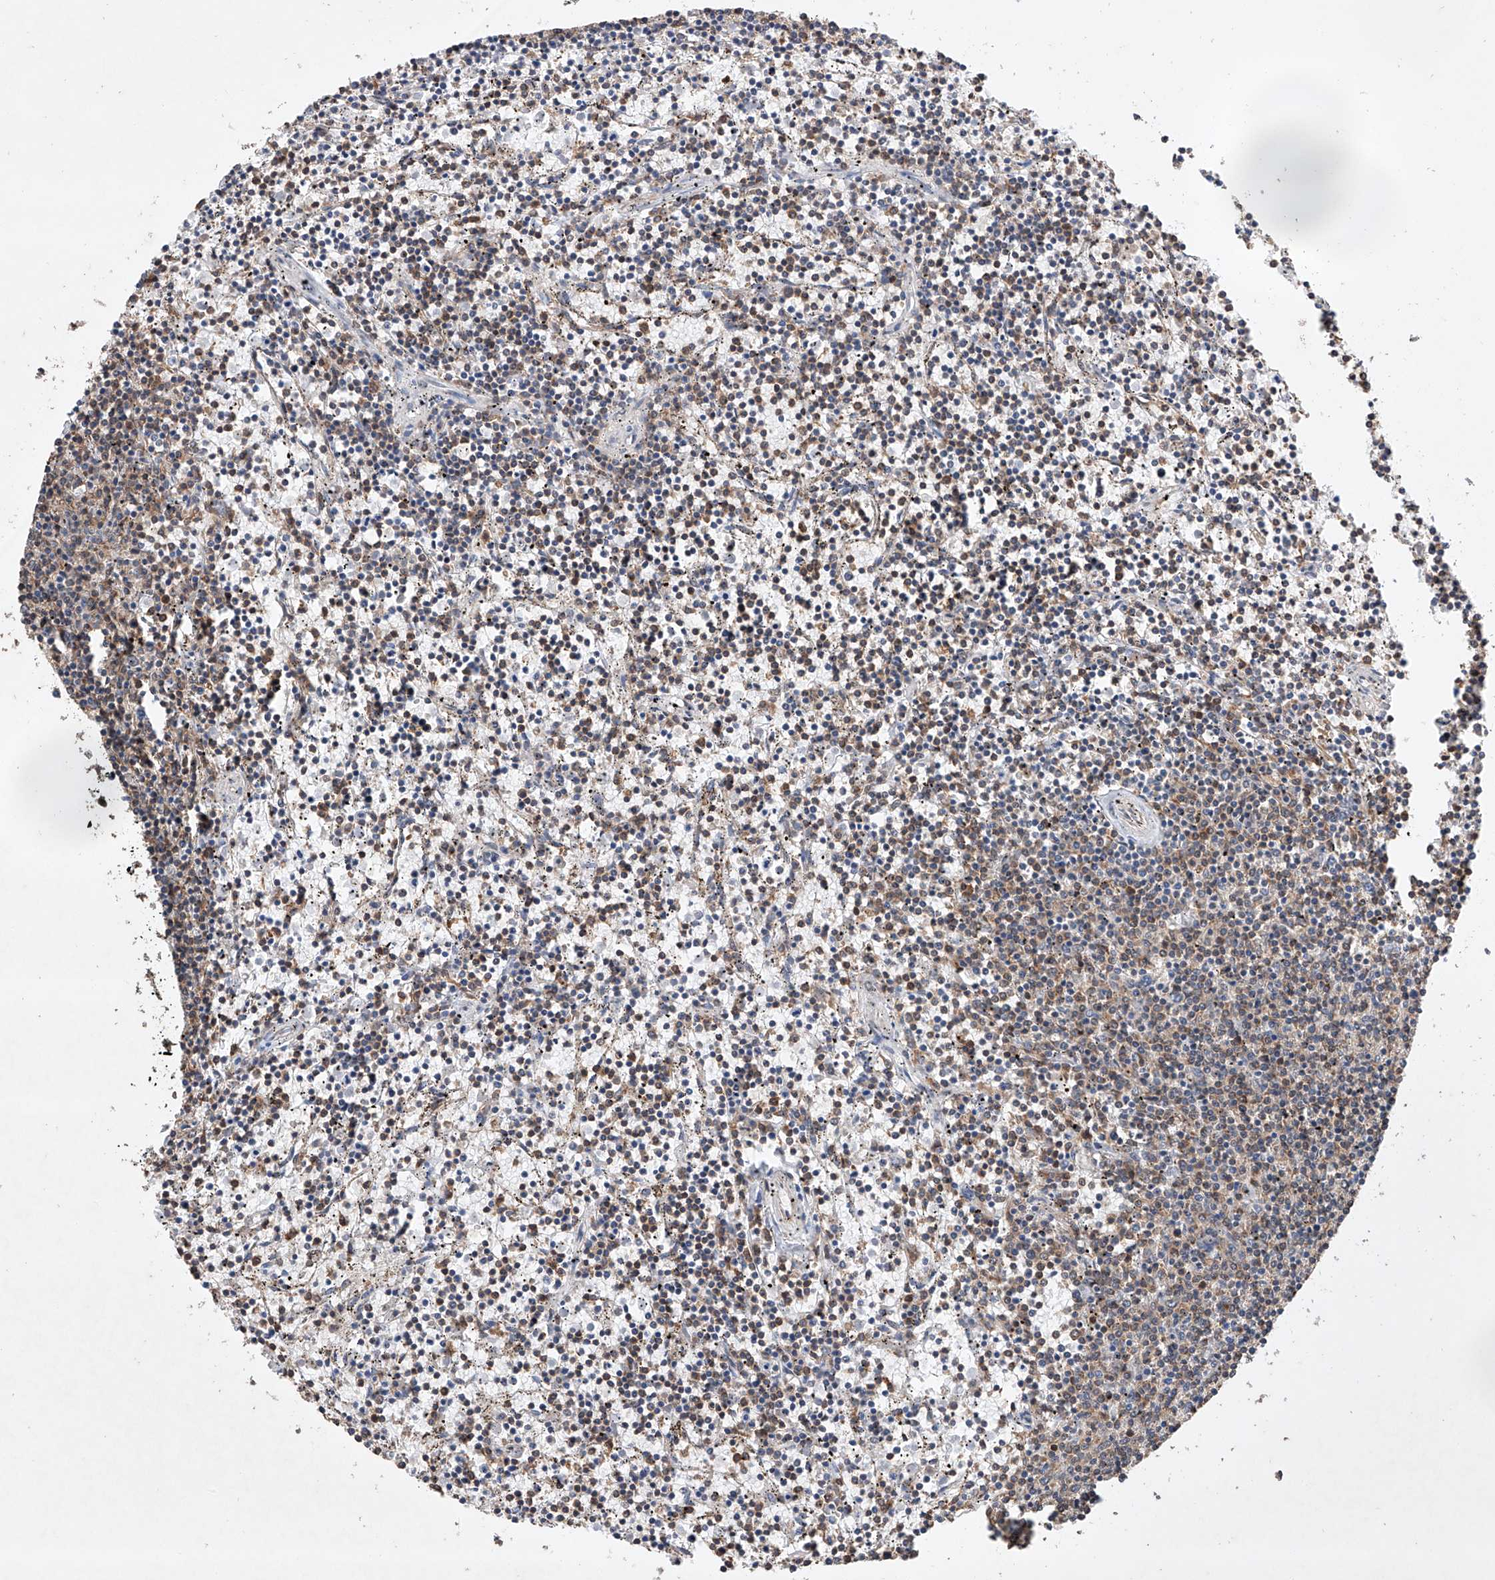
{"staining": {"intensity": "weak", "quantity": "25%-75%", "location": "cytoplasmic/membranous"}, "tissue": "lymphoma", "cell_type": "Tumor cells", "image_type": "cancer", "snomed": [{"axis": "morphology", "description": "Malignant lymphoma, non-Hodgkin's type, Low grade"}, {"axis": "topography", "description": "Spleen"}], "caption": "Low-grade malignant lymphoma, non-Hodgkin's type stained with DAB immunohistochemistry demonstrates low levels of weak cytoplasmic/membranous positivity in approximately 25%-75% of tumor cells. (Brightfield microscopy of DAB IHC at high magnification).", "gene": "LURAP1", "patient": {"sex": "female", "age": 50}}